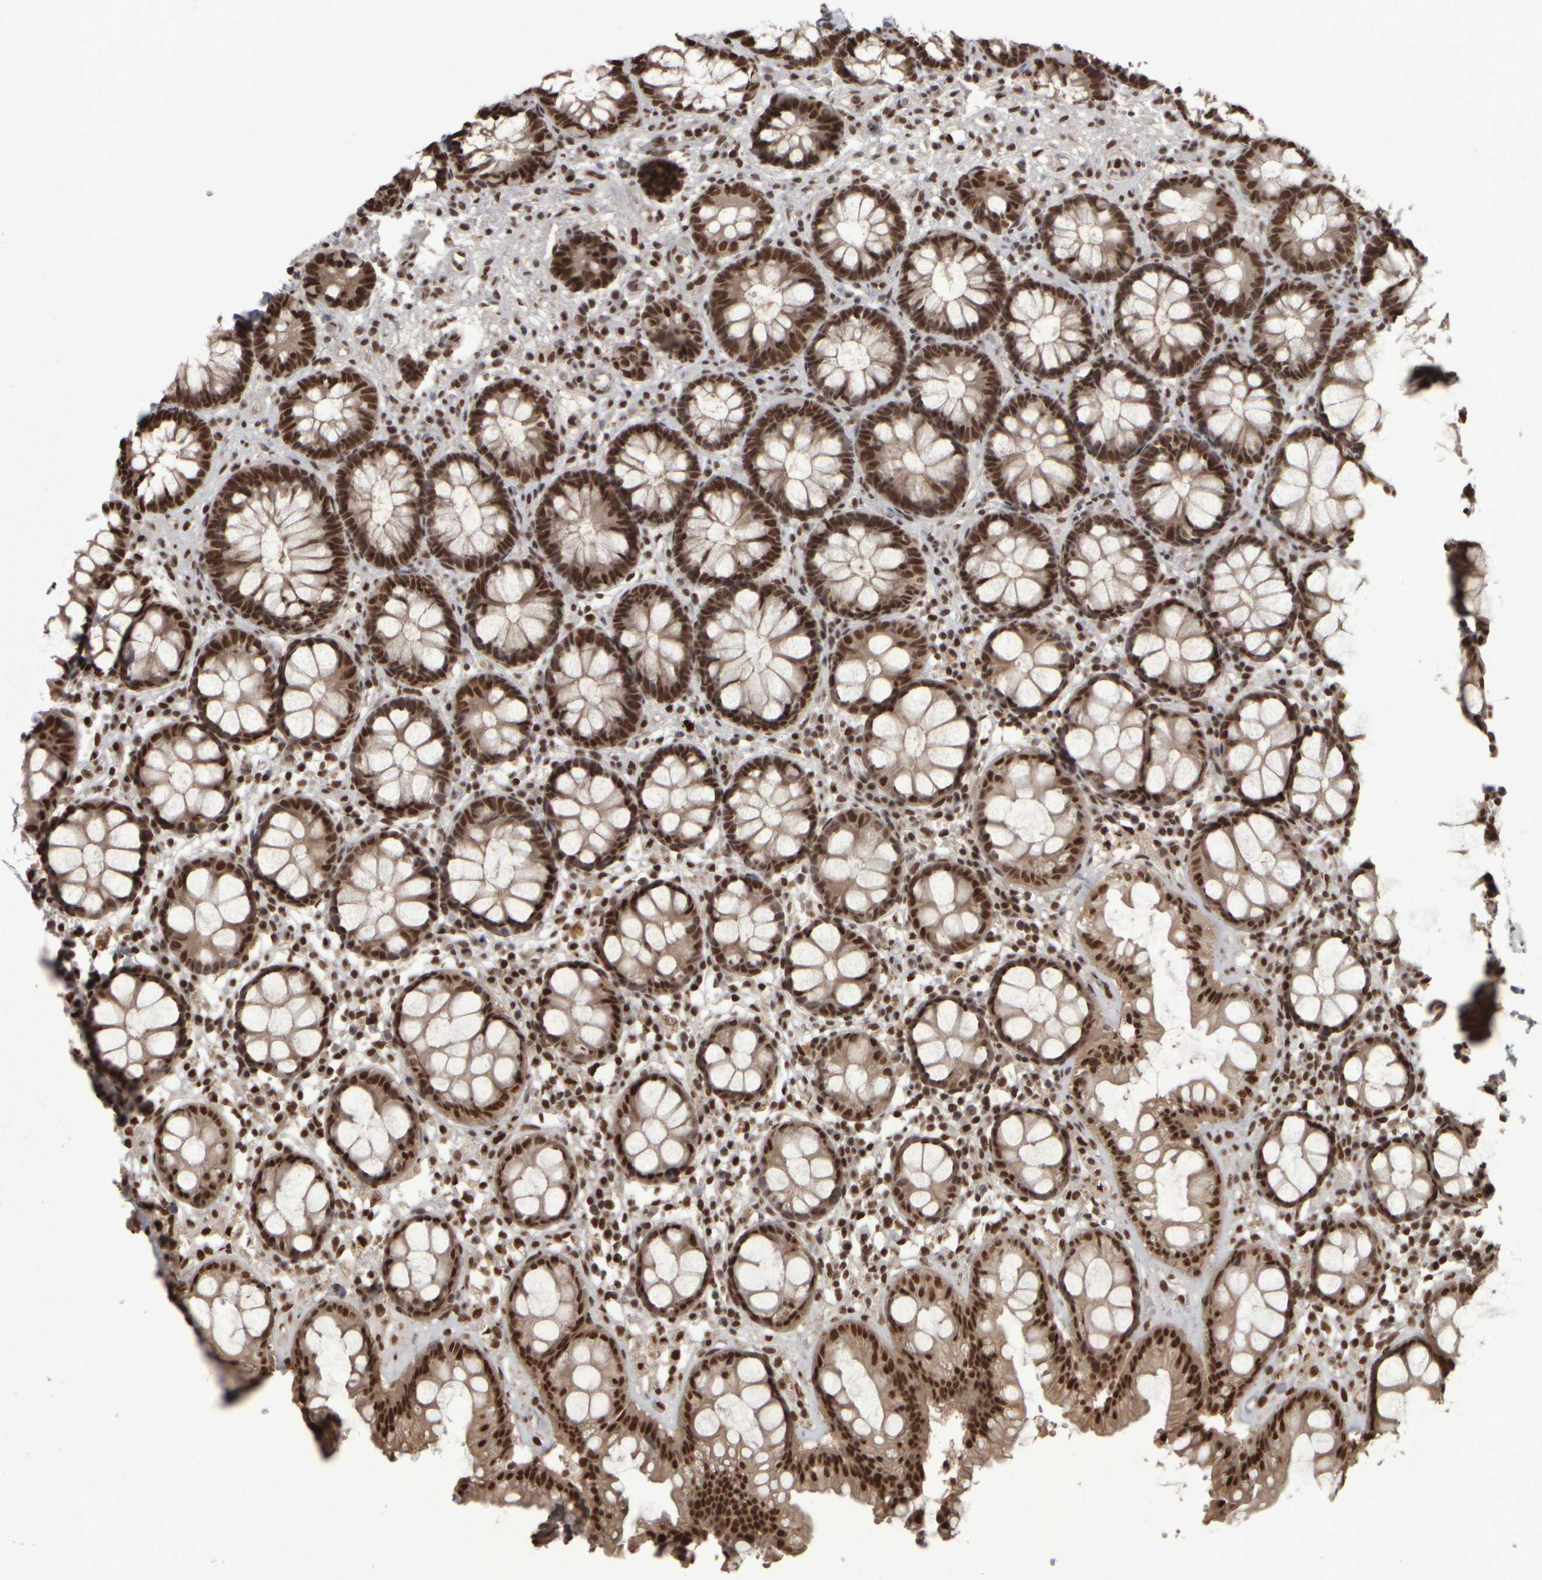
{"staining": {"intensity": "strong", "quantity": ">75%", "location": "nuclear"}, "tissue": "rectum", "cell_type": "Glandular cells", "image_type": "normal", "snomed": [{"axis": "morphology", "description": "Normal tissue, NOS"}, {"axis": "topography", "description": "Rectum"}], "caption": "Immunohistochemical staining of normal human rectum exhibits >75% levels of strong nuclear protein expression in about >75% of glandular cells.", "gene": "ZFHX4", "patient": {"sex": "male", "age": 64}}